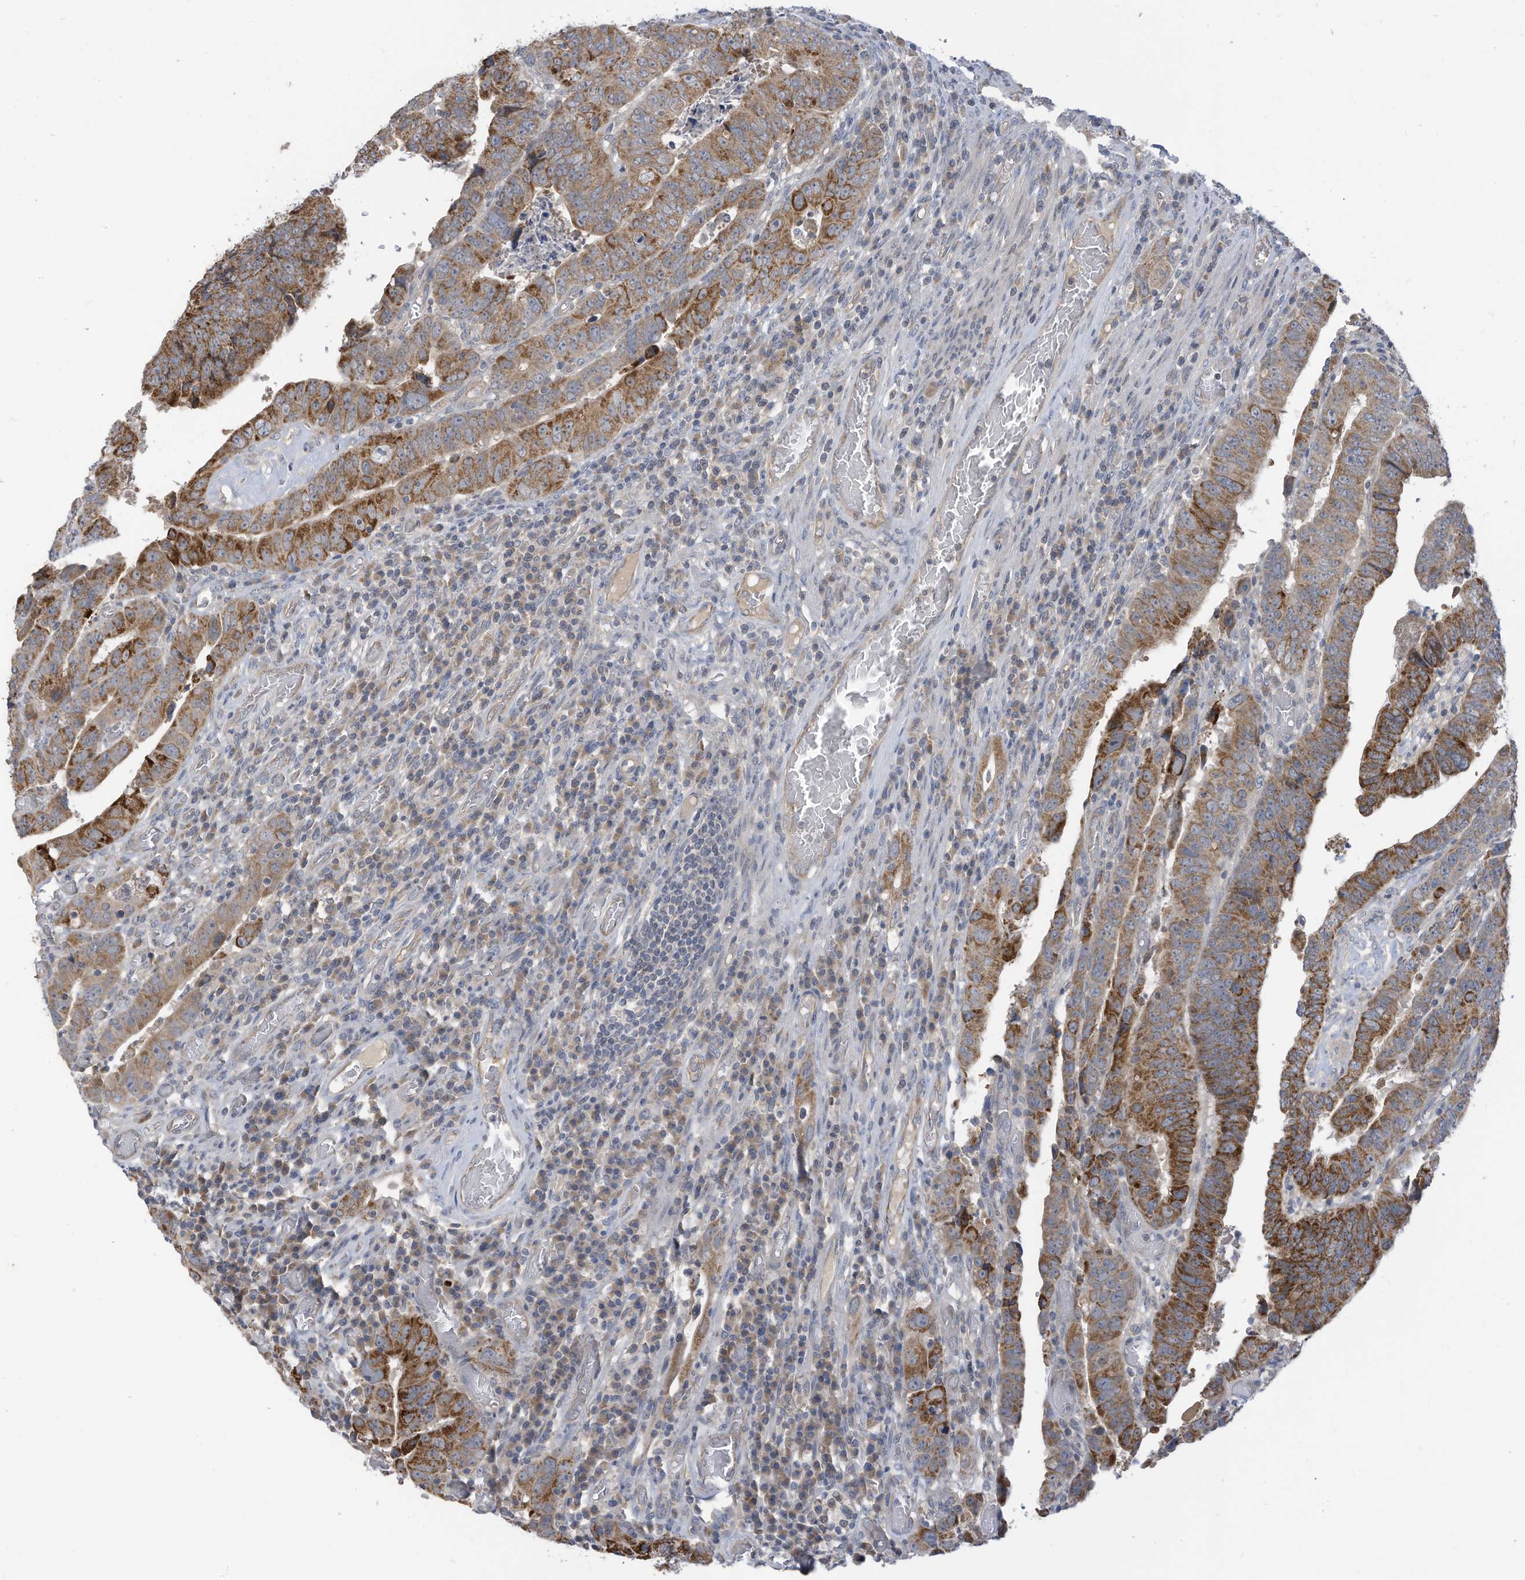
{"staining": {"intensity": "moderate", "quantity": ">75%", "location": "cytoplasmic/membranous"}, "tissue": "colorectal cancer", "cell_type": "Tumor cells", "image_type": "cancer", "snomed": [{"axis": "morphology", "description": "Normal tissue, NOS"}, {"axis": "morphology", "description": "Adenocarcinoma, NOS"}, {"axis": "topography", "description": "Rectum"}], "caption": "A histopathology image of human colorectal cancer (adenocarcinoma) stained for a protein reveals moderate cytoplasmic/membranous brown staining in tumor cells. The protein of interest is stained brown, and the nuclei are stained in blue (DAB (3,3'-diaminobenzidine) IHC with brightfield microscopy, high magnification).", "gene": "SCGB1D2", "patient": {"sex": "female", "age": 65}}